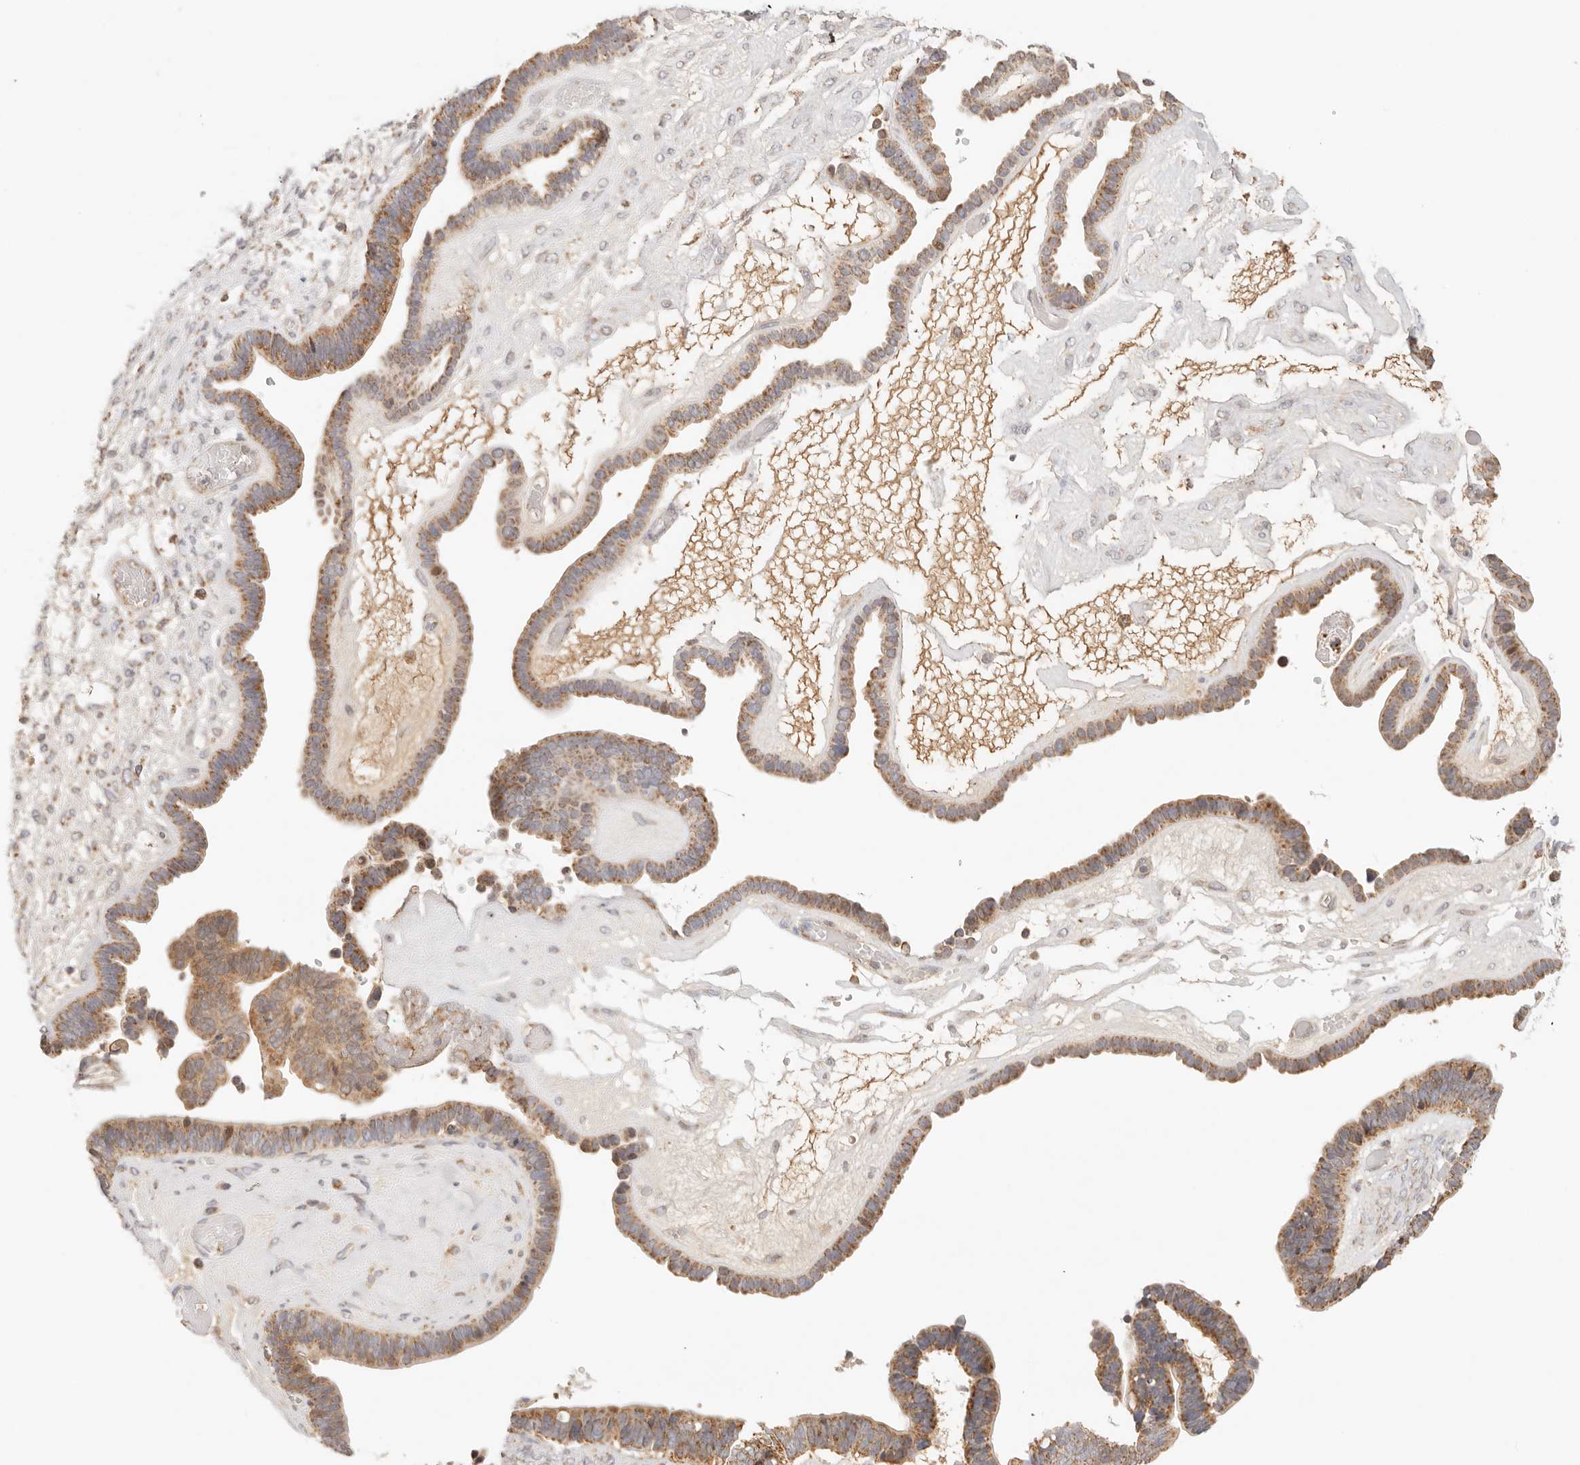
{"staining": {"intensity": "moderate", "quantity": ">75%", "location": "cytoplasmic/membranous"}, "tissue": "ovarian cancer", "cell_type": "Tumor cells", "image_type": "cancer", "snomed": [{"axis": "morphology", "description": "Cystadenocarcinoma, serous, NOS"}, {"axis": "topography", "description": "Ovary"}], "caption": "Moderate cytoplasmic/membranous positivity is seen in approximately >75% of tumor cells in ovarian cancer.", "gene": "COA6", "patient": {"sex": "female", "age": 56}}